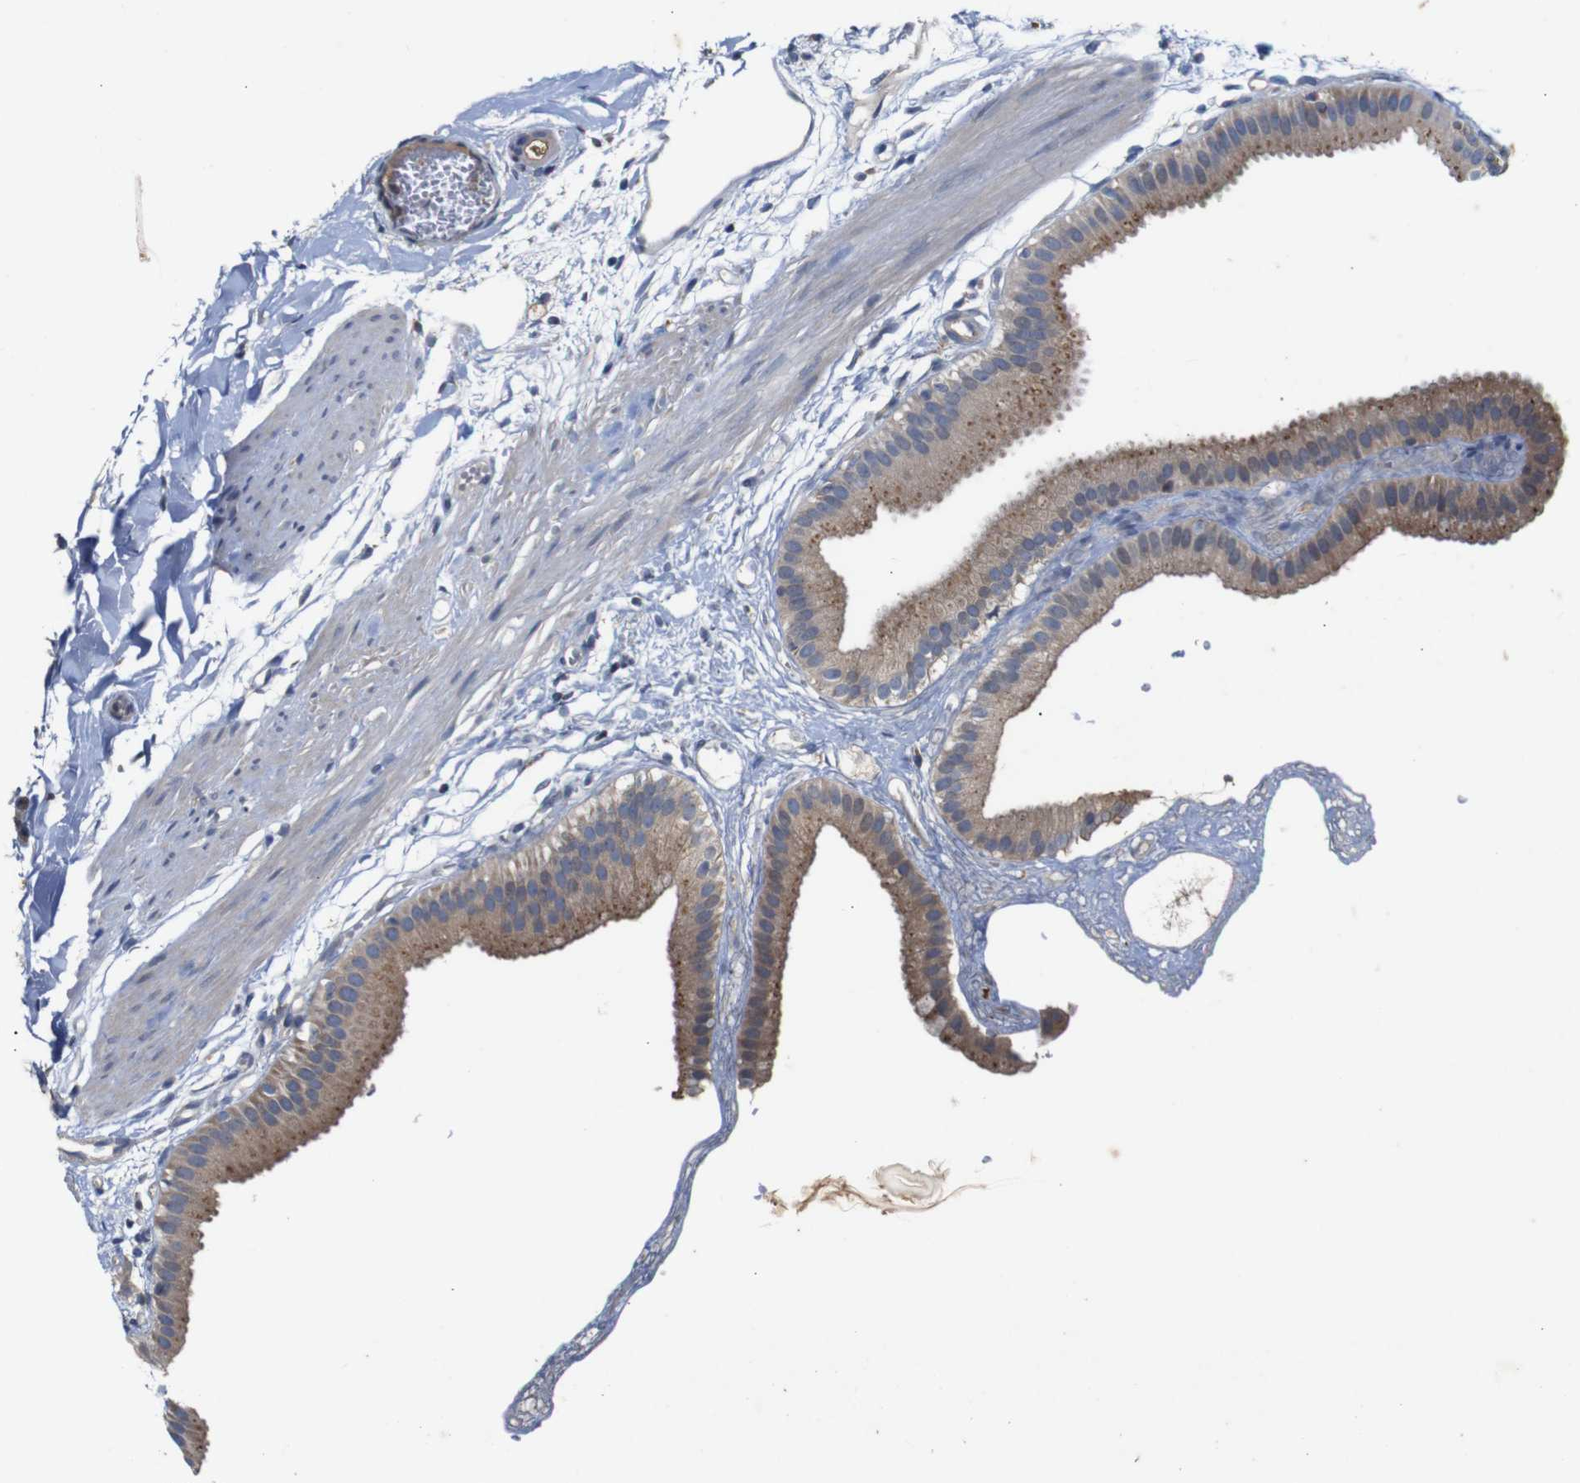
{"staining": {"intensity": "moderate", "quantity": ">75%", "location": "cytoplasmic/membranous"}, "tissue": "gallbladder", "cell_type": "Glandular cells", "image_type": "normal", "snomed": [{"axis": "morphology", "description": "Normal tissue, NOS"}, {"axis": "topography", "description": "Gallbladder"}], "caption": "The histopathology image demonstrates a brown stain indicating the presence of a protein in the cytoplasmic/membranous of glandular cells in gallbladder.", "gene": "PTPN1", "patient": {"sex": "female", "age": 64}}